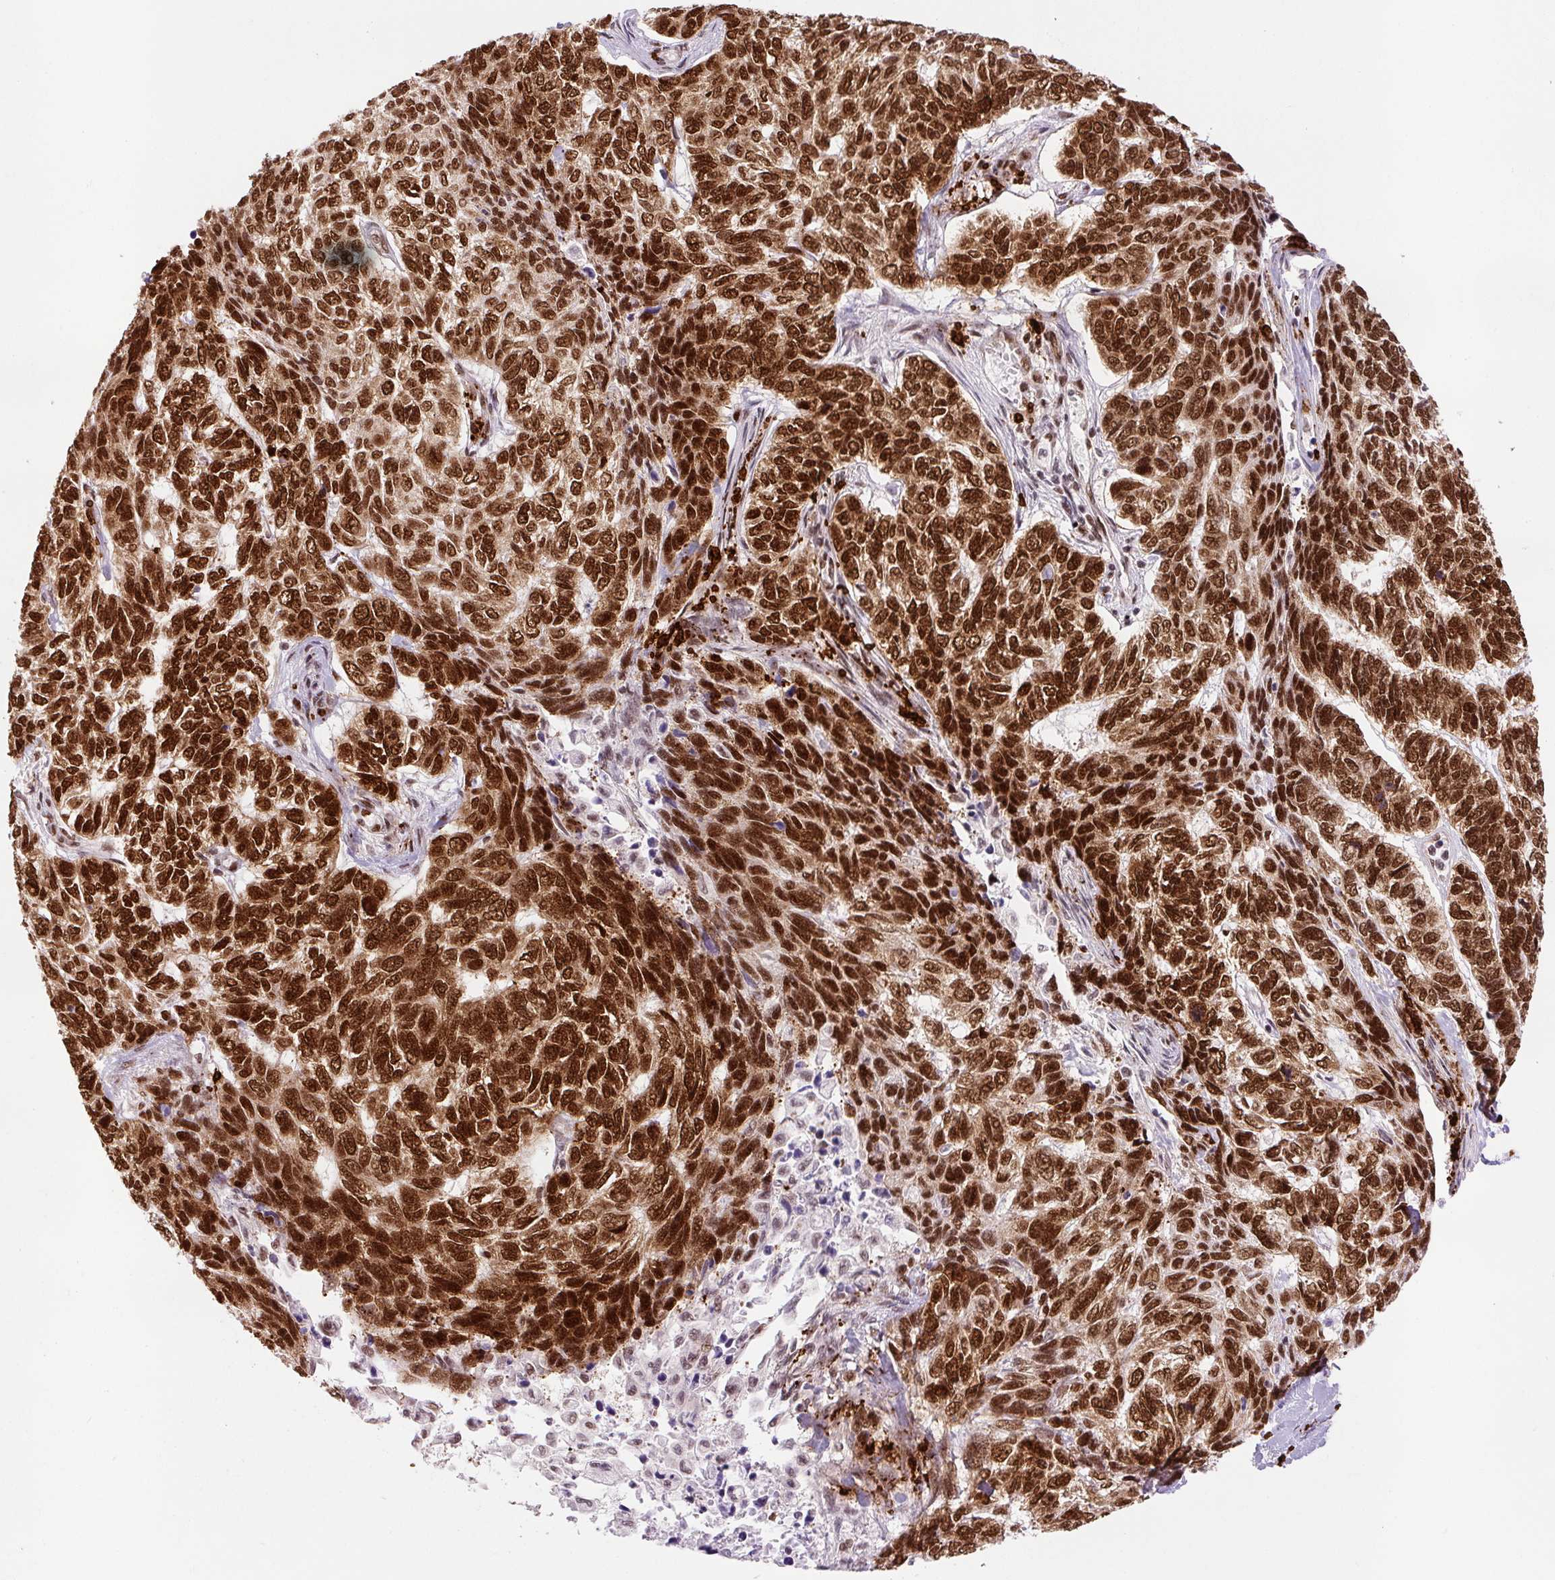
{"staining": {"intensity": "strong", "quantity": ">75%", "location": "nuclear"}, "tissue": "skin cancer", "cell_type": "Tumor cells", "image_type": "cancer", "snomed": [{"axis": "morphology", "description": "Basal cell carcinoma"}, {"axis": "topography", "description": "Skin"}], "caption": "This is an image of immunohistochemistry staining of skin cancer, which shows strong staining in the nuclear of tumor cells.", "gene": "FUS", "patient": {"sex": "female", "age": 65}}